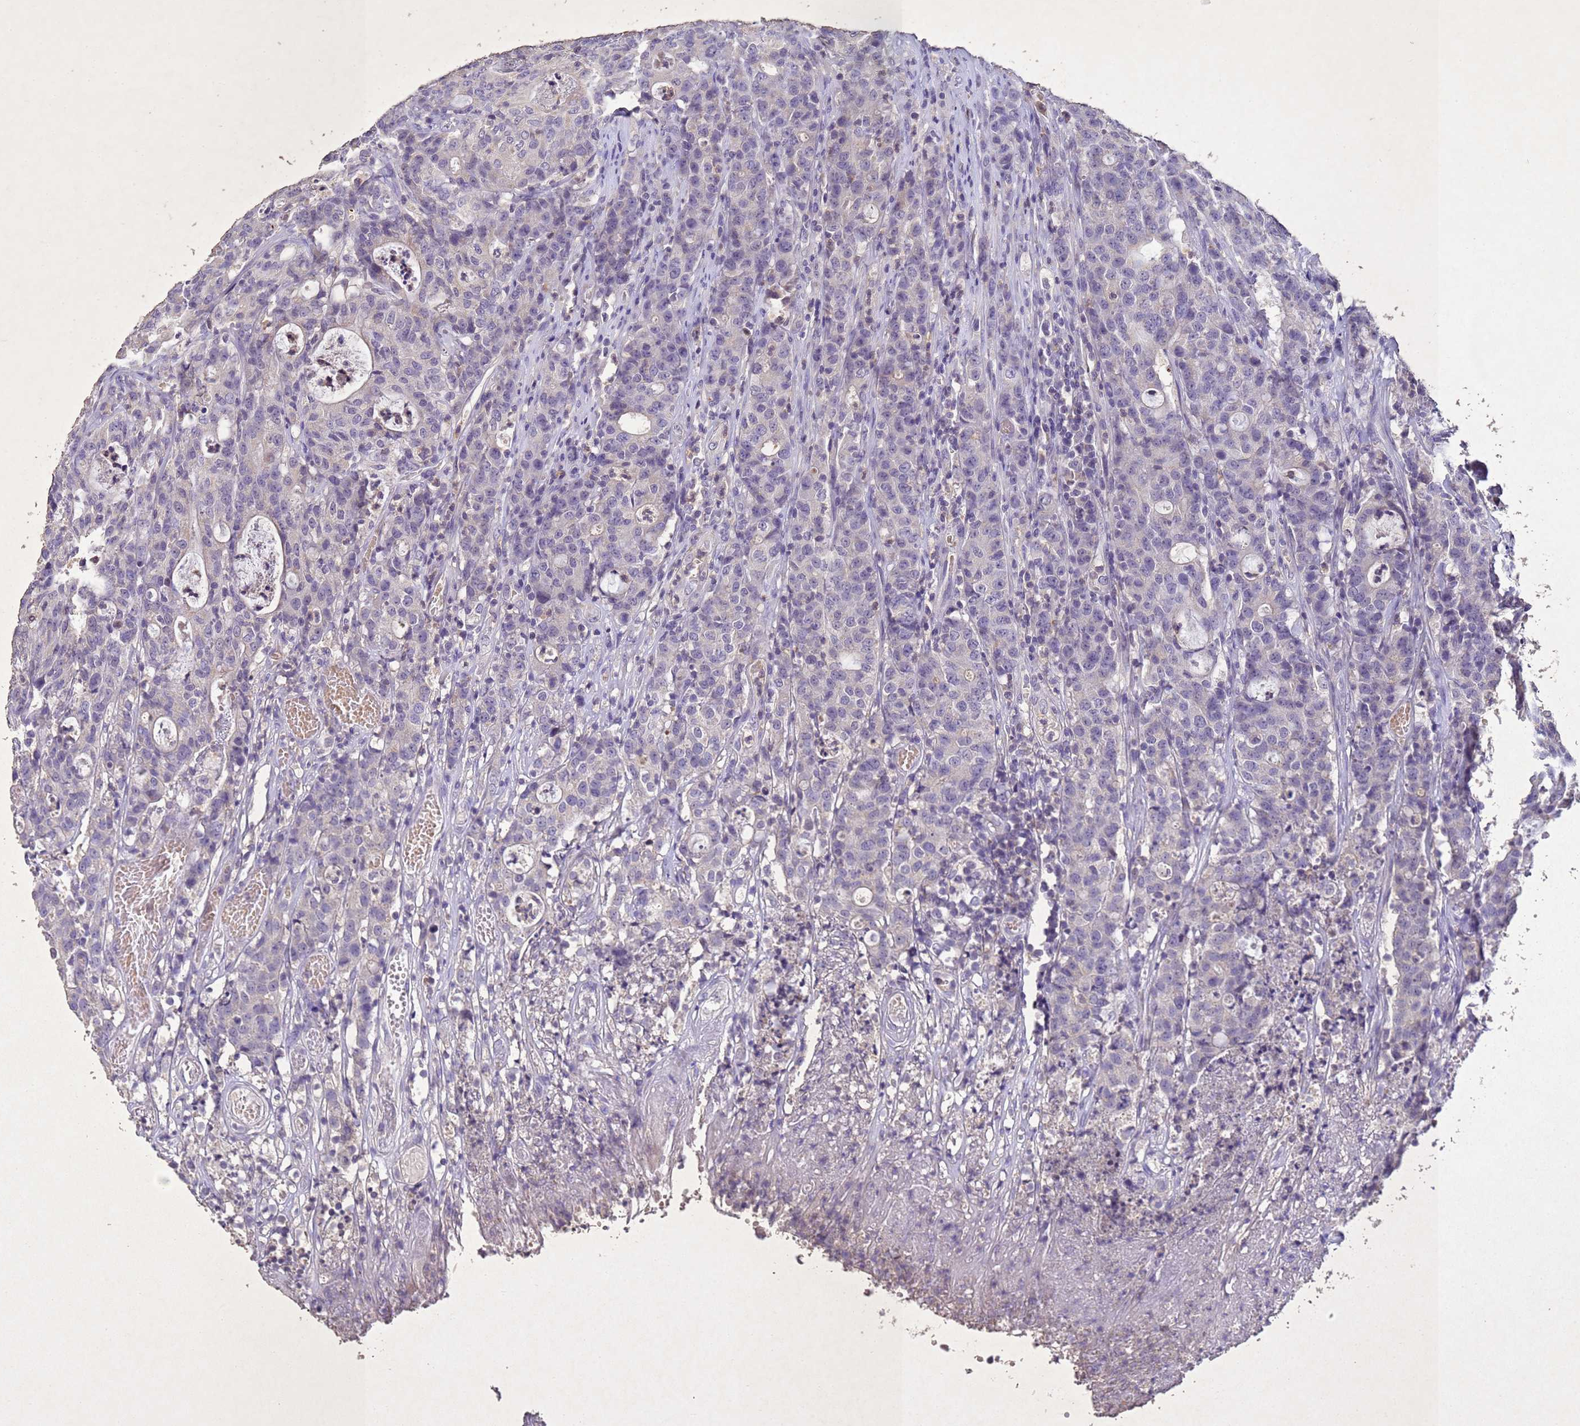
{"staining": {"intensity": "negative", "quantity": "none", "location": "none"}, "tissue": "colorectal cancer", "cell_type": "Tumor cells", "image_type": "cancer", "snomed": [{"axis": "morphology", "description": "Adenocarcinoma, NOS"}, {"axis": "topography", "description": "Colon"}], "caption": "Immunohistochemistry histopathology image of neoplastic tissue: human adenocarcinoma (colorectal) stained with DAB (3,3'-diaminobenzidine) displays no significant protein positivity in tumor cells.", "gene": "NLRP11", "patient": {"sex": "male", "age": 83}}